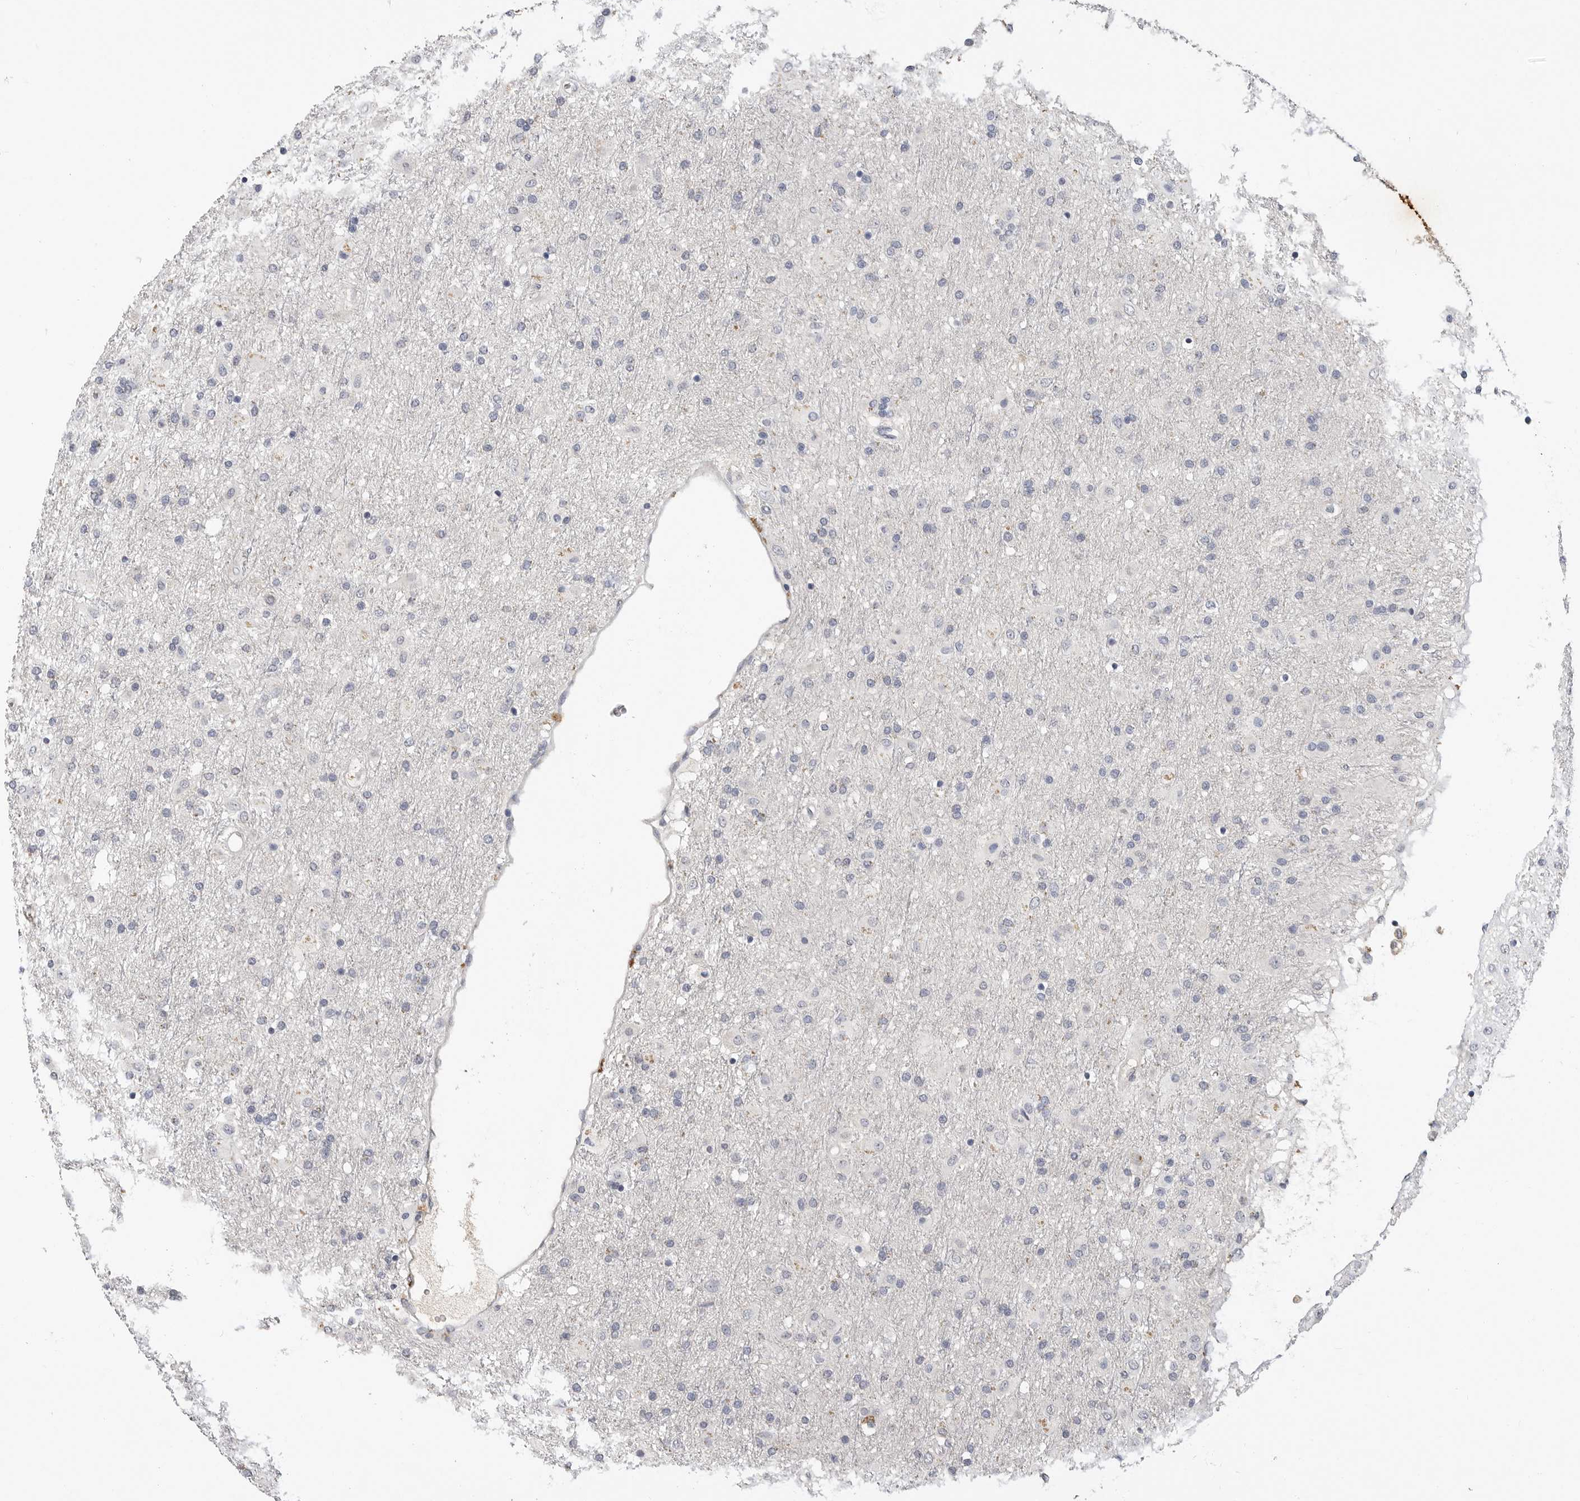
{"staining": {"intensity": "negative", "quantity": "none", "location": "none"}, "tissue": "glioma", "cell_type": "Tumor cells", "image_type": "cancer", "snomed": [{"axis": "morphology", "description": "Glioma, malignant, Low grade"}, {"axis": "topography", "description": "Brain"}], "caption": "The micrograph shows no staining of tumor cells in malignant glioma (low-grade).", "gene": "LTBR", "patient": {"sex": "male", "age": 65}}